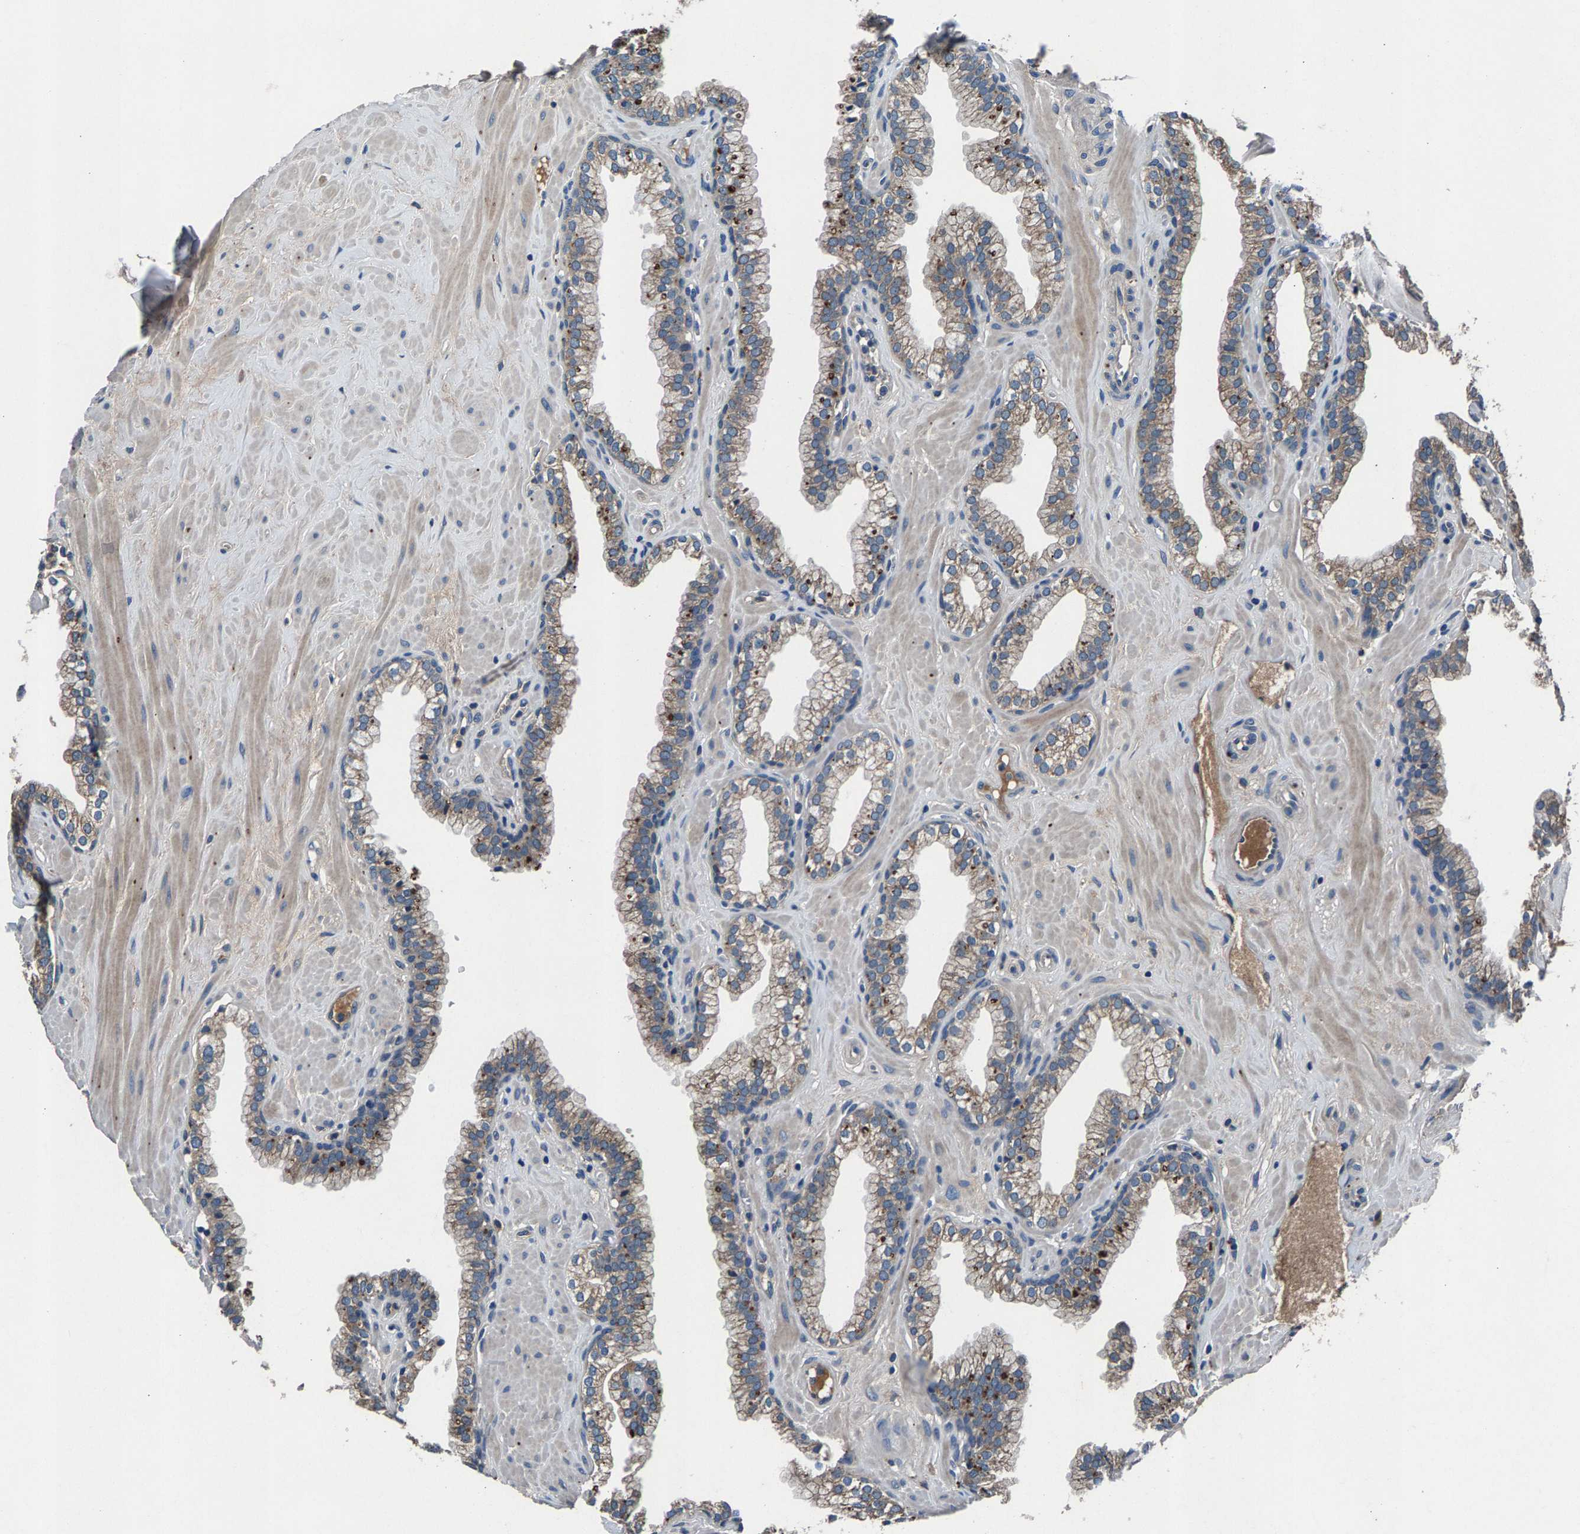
{"staining": {"intensity": "moderate", "quantity": "<25%", "location": "cytoplasmic/membranous"}, "tissue": "prostate", "cell_type": "Glandular cells", "image_type": "normal", "snomed": [{"axis": "morphology", "description": "Normal tissue, NOS"}, {"axis": "morphology", "description": "Urothelial carcinoma, Low grade"}, {"axis": "topography", "description": "Urinary bladder"}, {"axis": "topography", "description": "Prostate"}], "caption": "A brown stain shows moderate cytoplasmic/membranous staining of a protein in glandular cells of unremarkable human prostate.", "gene": "PRXL2C", "patient": {"sex": "male", "age": 60}}